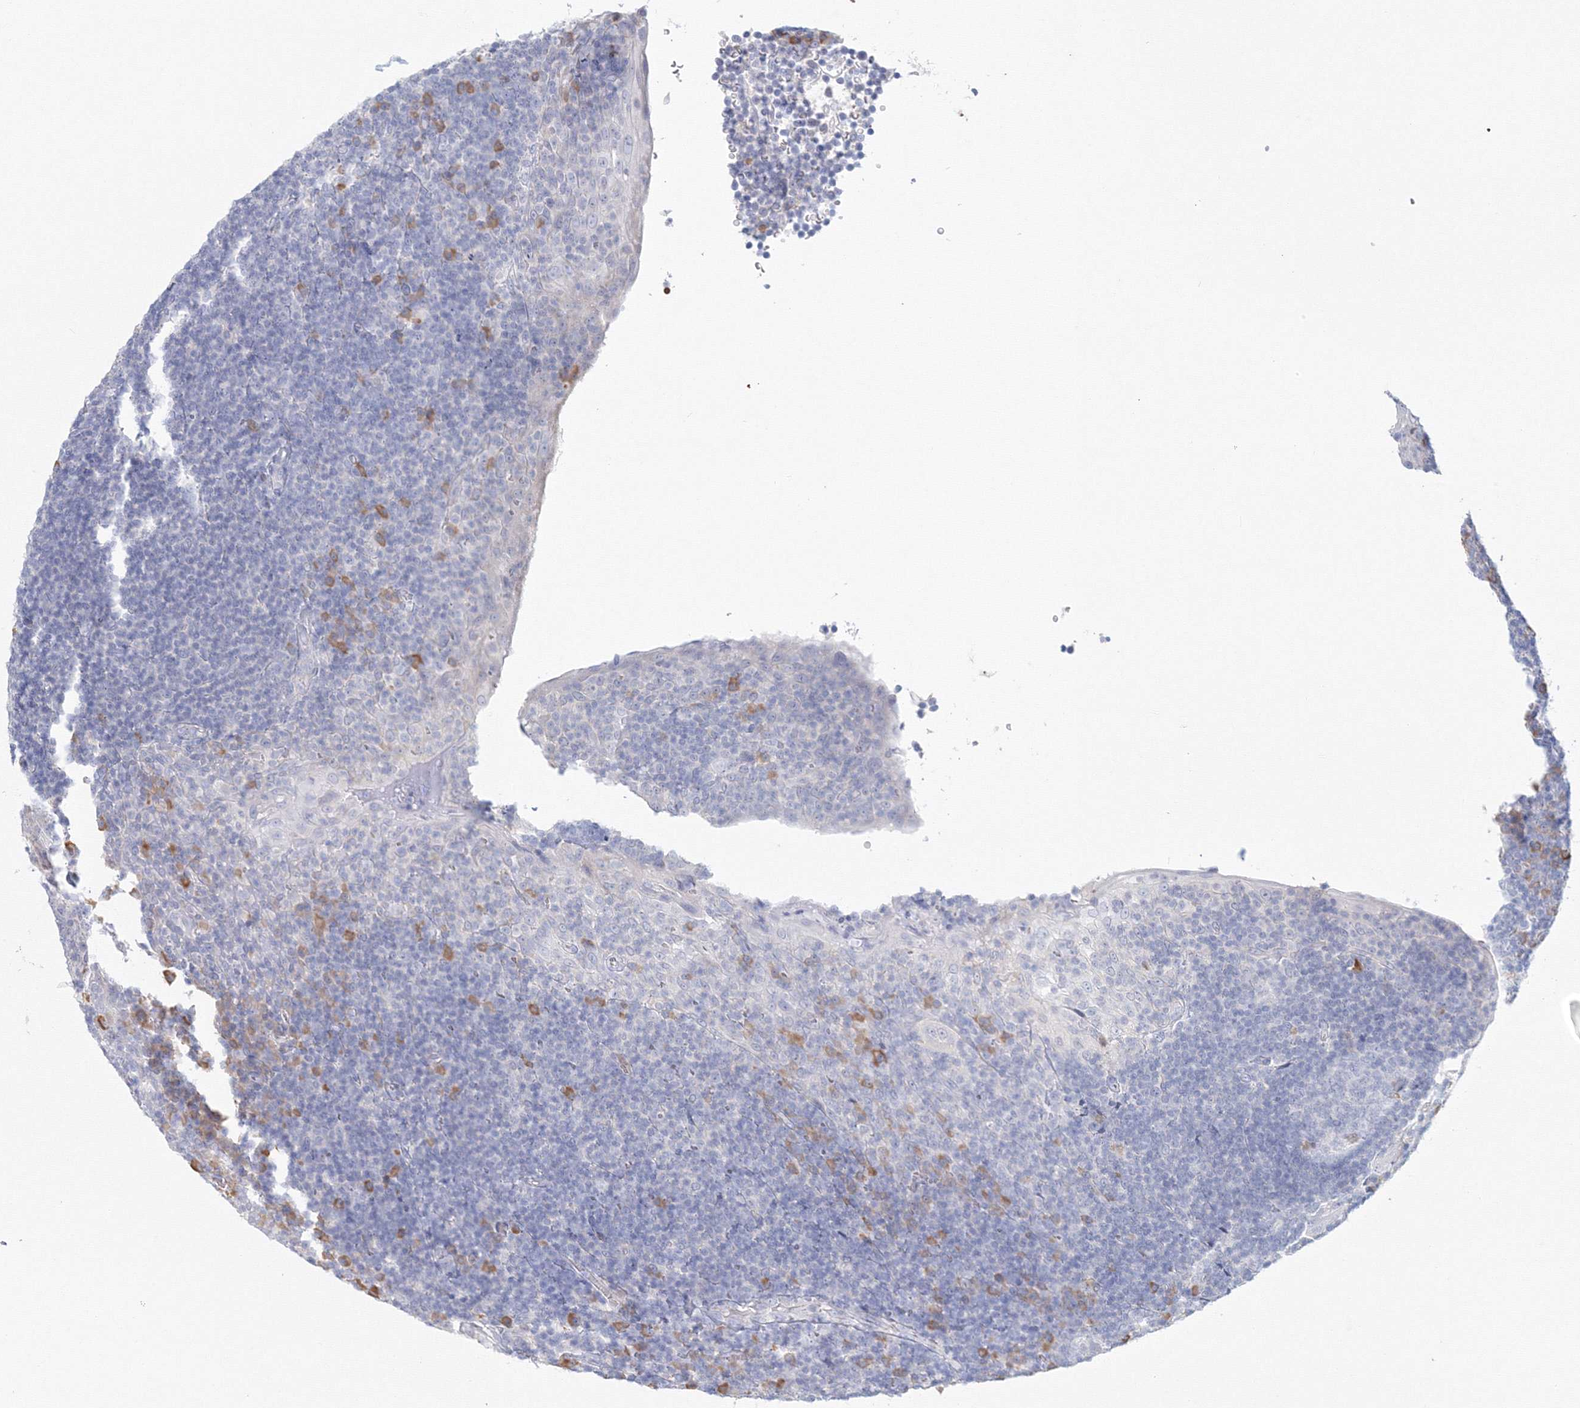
{"staining": {"intensity": "moderate", "quantity": "<25%", "location": "cytoplasmic/membranous"}, "tissue": "tonsil", "cell_type": "Germinal center cells", "image_type": "normal", "snomed": [{"axis": "morphology", "description": "Normal tissue, NOS"}, {"axis": "topography", "description": "Tonsil"}], "caption": "Protein analysis of normal tonsil demonstrates moderate cytoplasmic/membranous positivity in approximately <25% of germinal center cells. The staining was performed using DAB (3,3'-diaminobenzidine) to visualize the protein expression in brown, while the nuclei were stained in blue with hematoxylin (Magnification: 20x).", "gene": "VSIG1", "patient": {"sex": "male", "age": 37}}